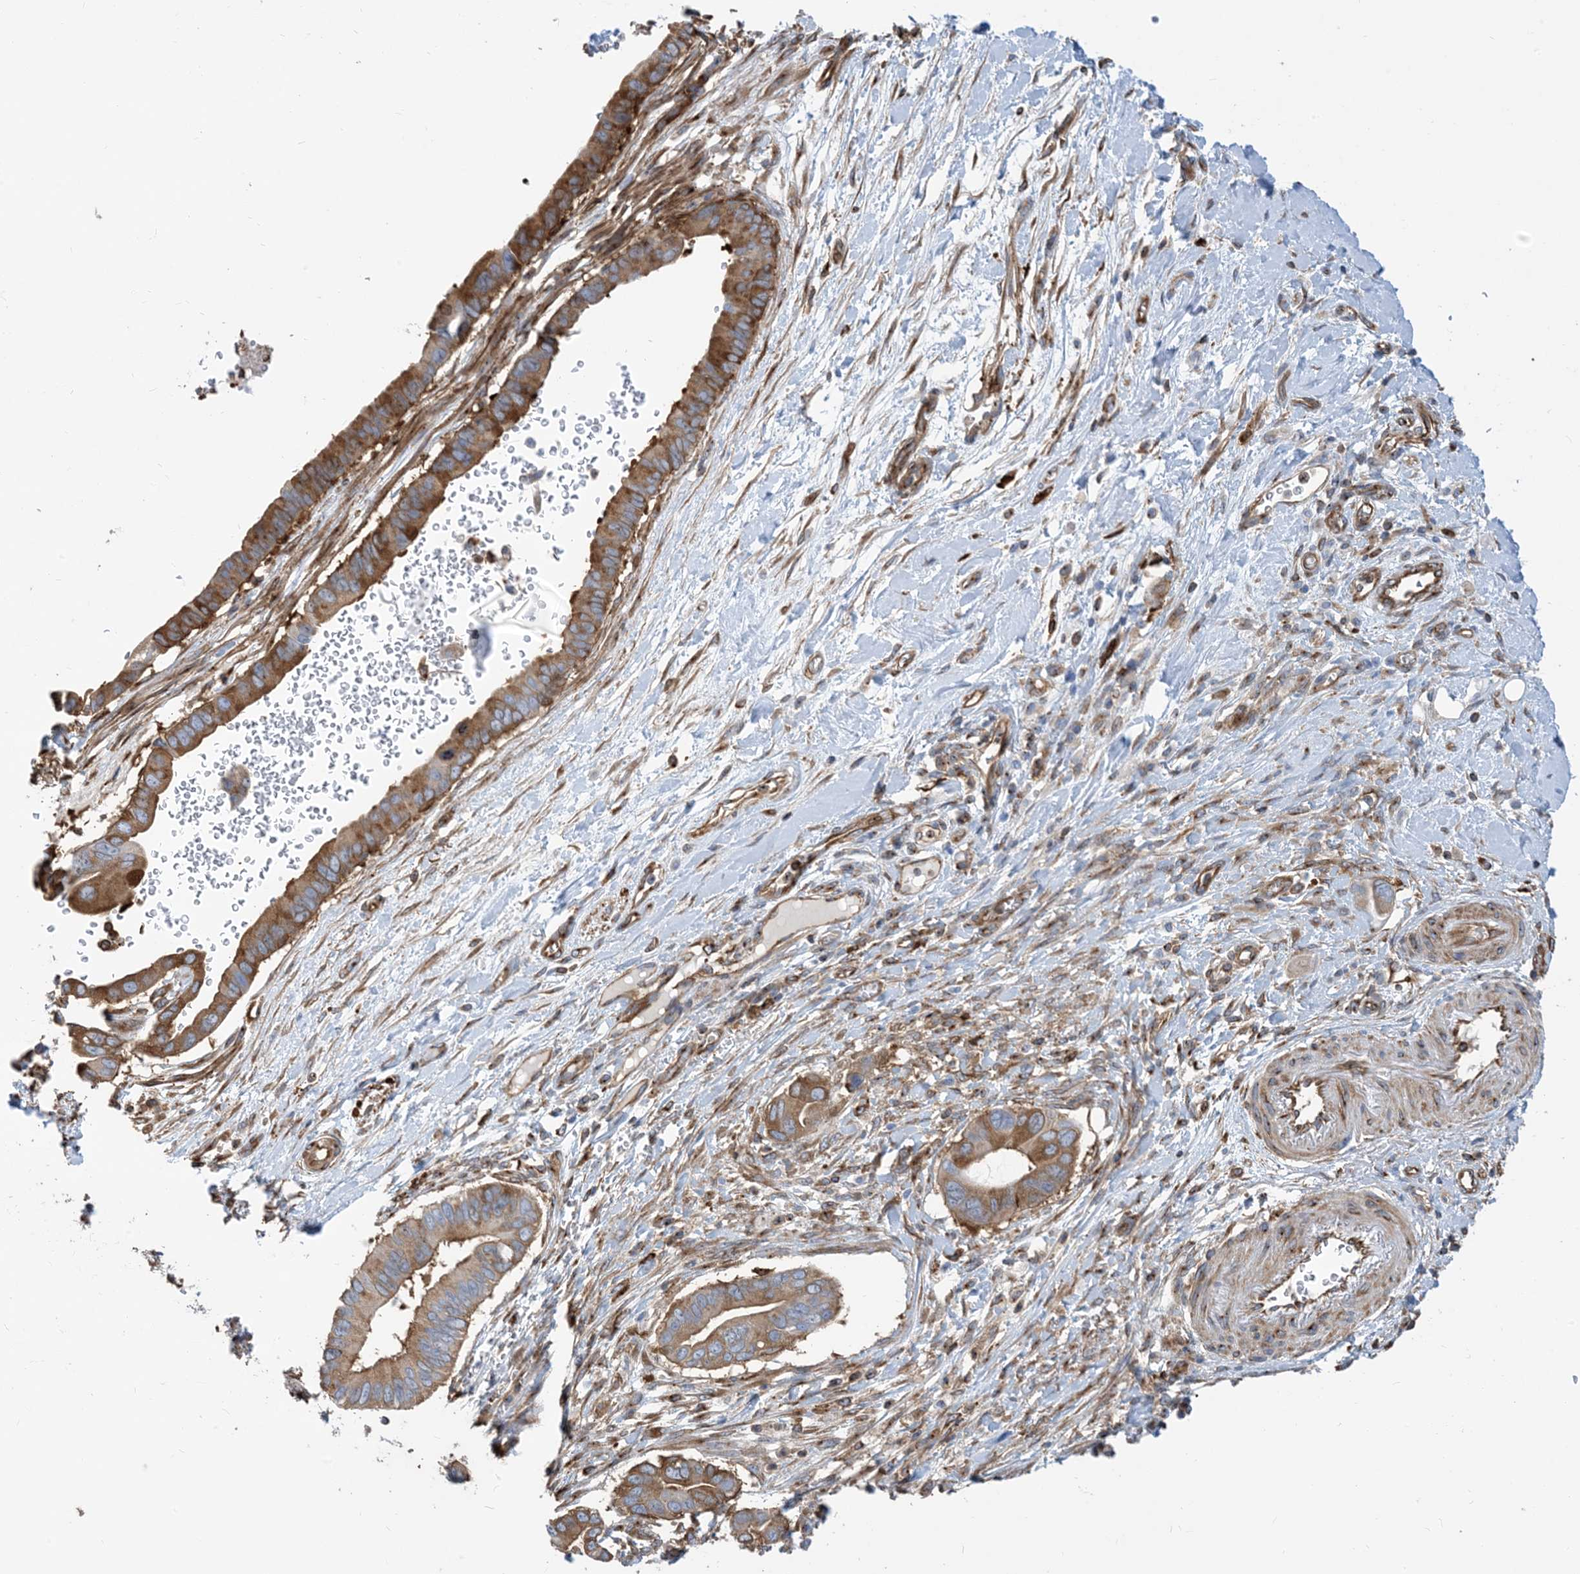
{"staining": {"intensity": "moderate", "quantity": "25%-75%", "location": "cytoplasmic/membranous"}, "tissue": "pancreatic cancer", "cell_type": "Tumor cells", "image_type": "cancer", "snomed": [{"axis": "morphology", "description": "Adenocarcinoma, NOS"}, {"axis": "topography", "description": "Pancreas"}], "caption": "Approximately 25%-75% of tumor cells in human pancreatic cancer (adenocarcinoma) show moderate cytoplasmic/membranous protein positivity as visualized by brown immunohistochemical staining.", "gene": "DYNC1LI1", "patient": {"sex": "male", "age": 68}}